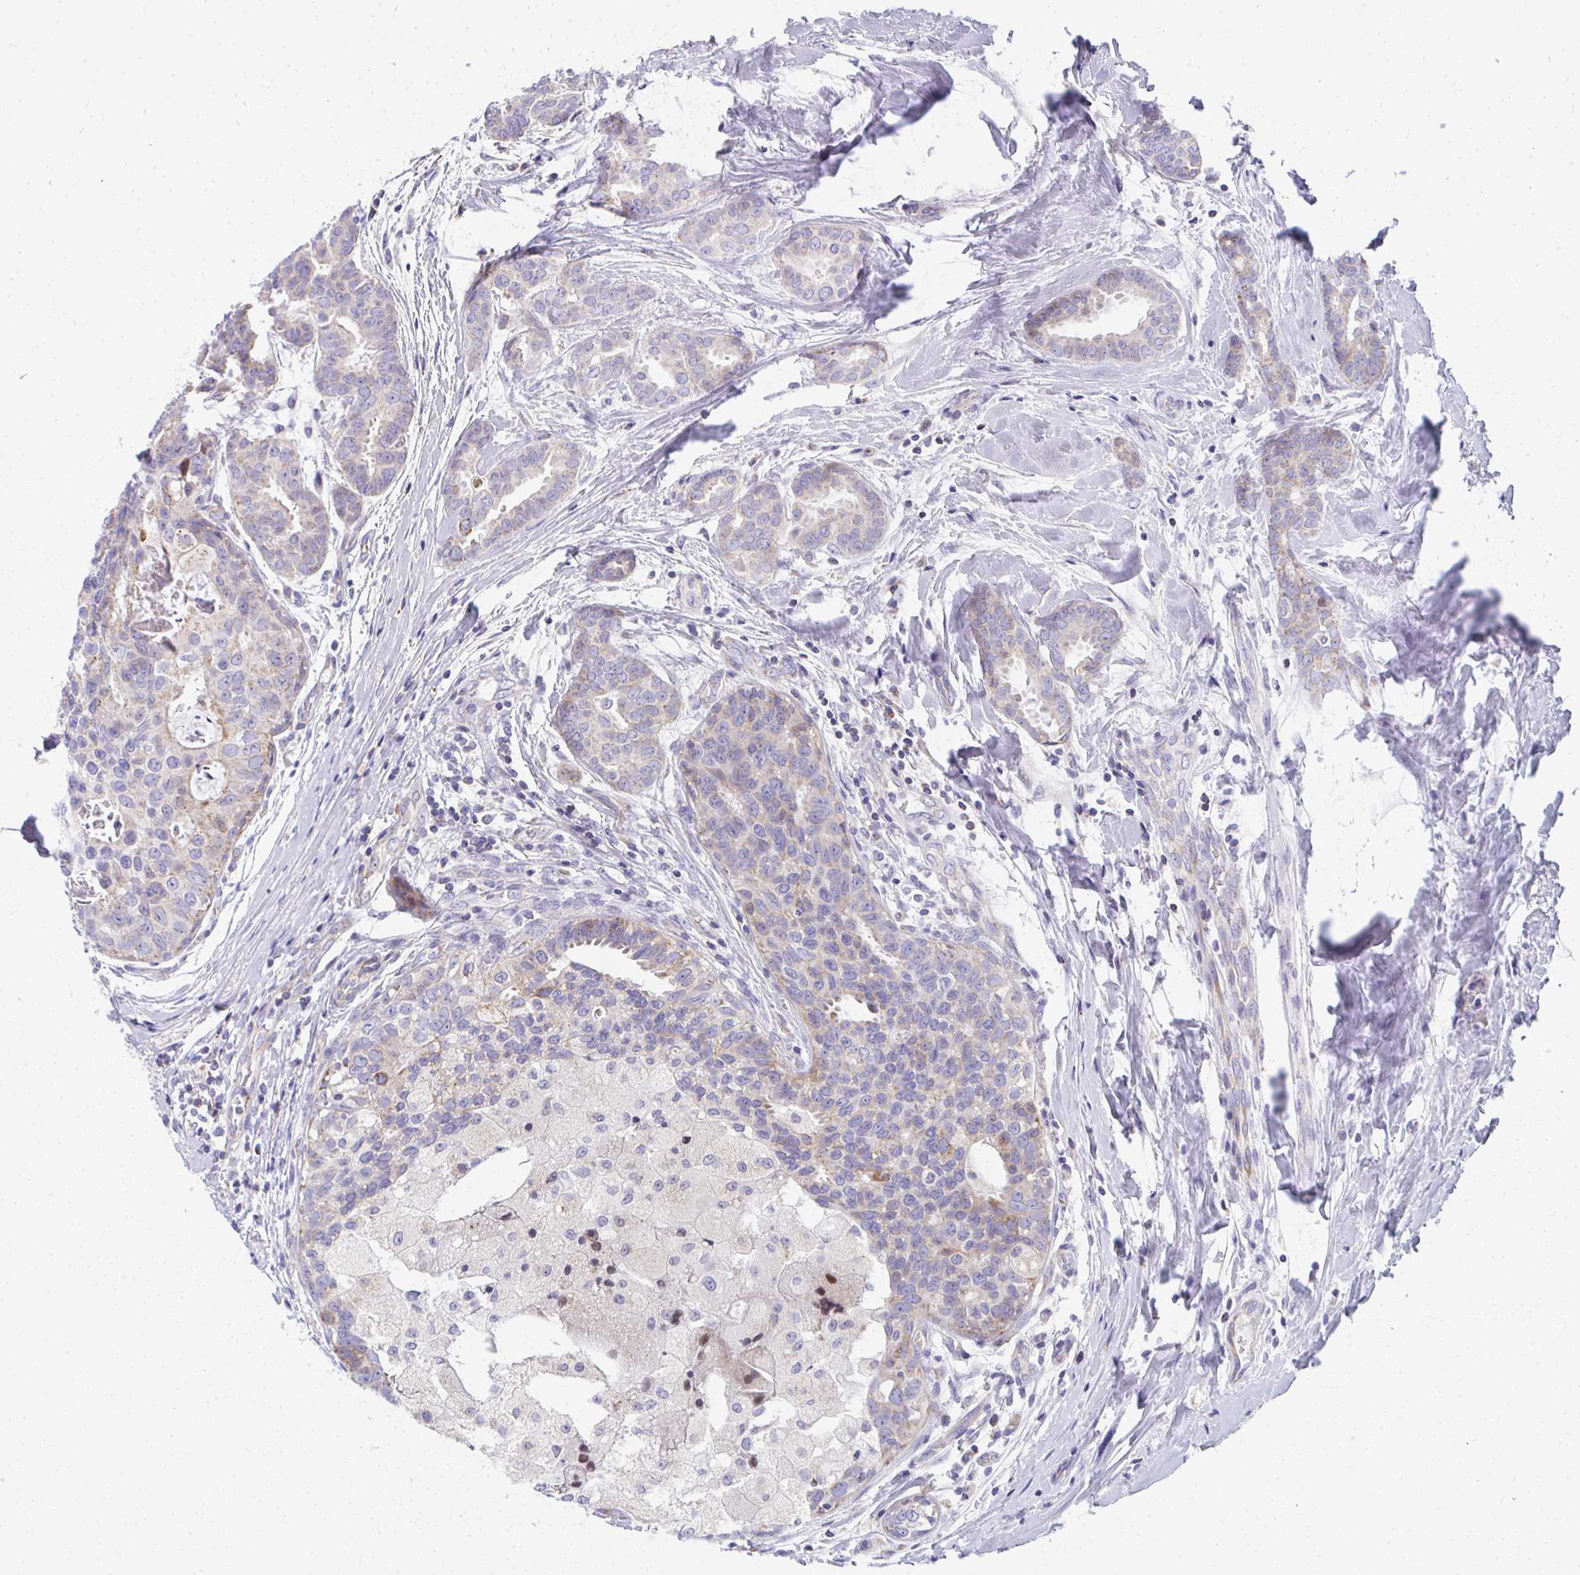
{"staining": {"intensity": "weak", "quantity": "<25%", "location": "cytoplasmic/membranous"}, "tissue": "breast cancer", "cell_type": "Tumor cells", "image_type": "cancer", "snomed": [{"axis": "morphology", "description": "Duct carcinoma"}, {"axis": "topography", "description": "Breast"}], "caption": "High power microscopy photomicrograph of an immunohistochemistry micrograph of intraductal carcinoma (breast), revealing no significant positivity in tumor cells.", "gene": "IL37", "patient": {"sex": "female", "age": 45}}